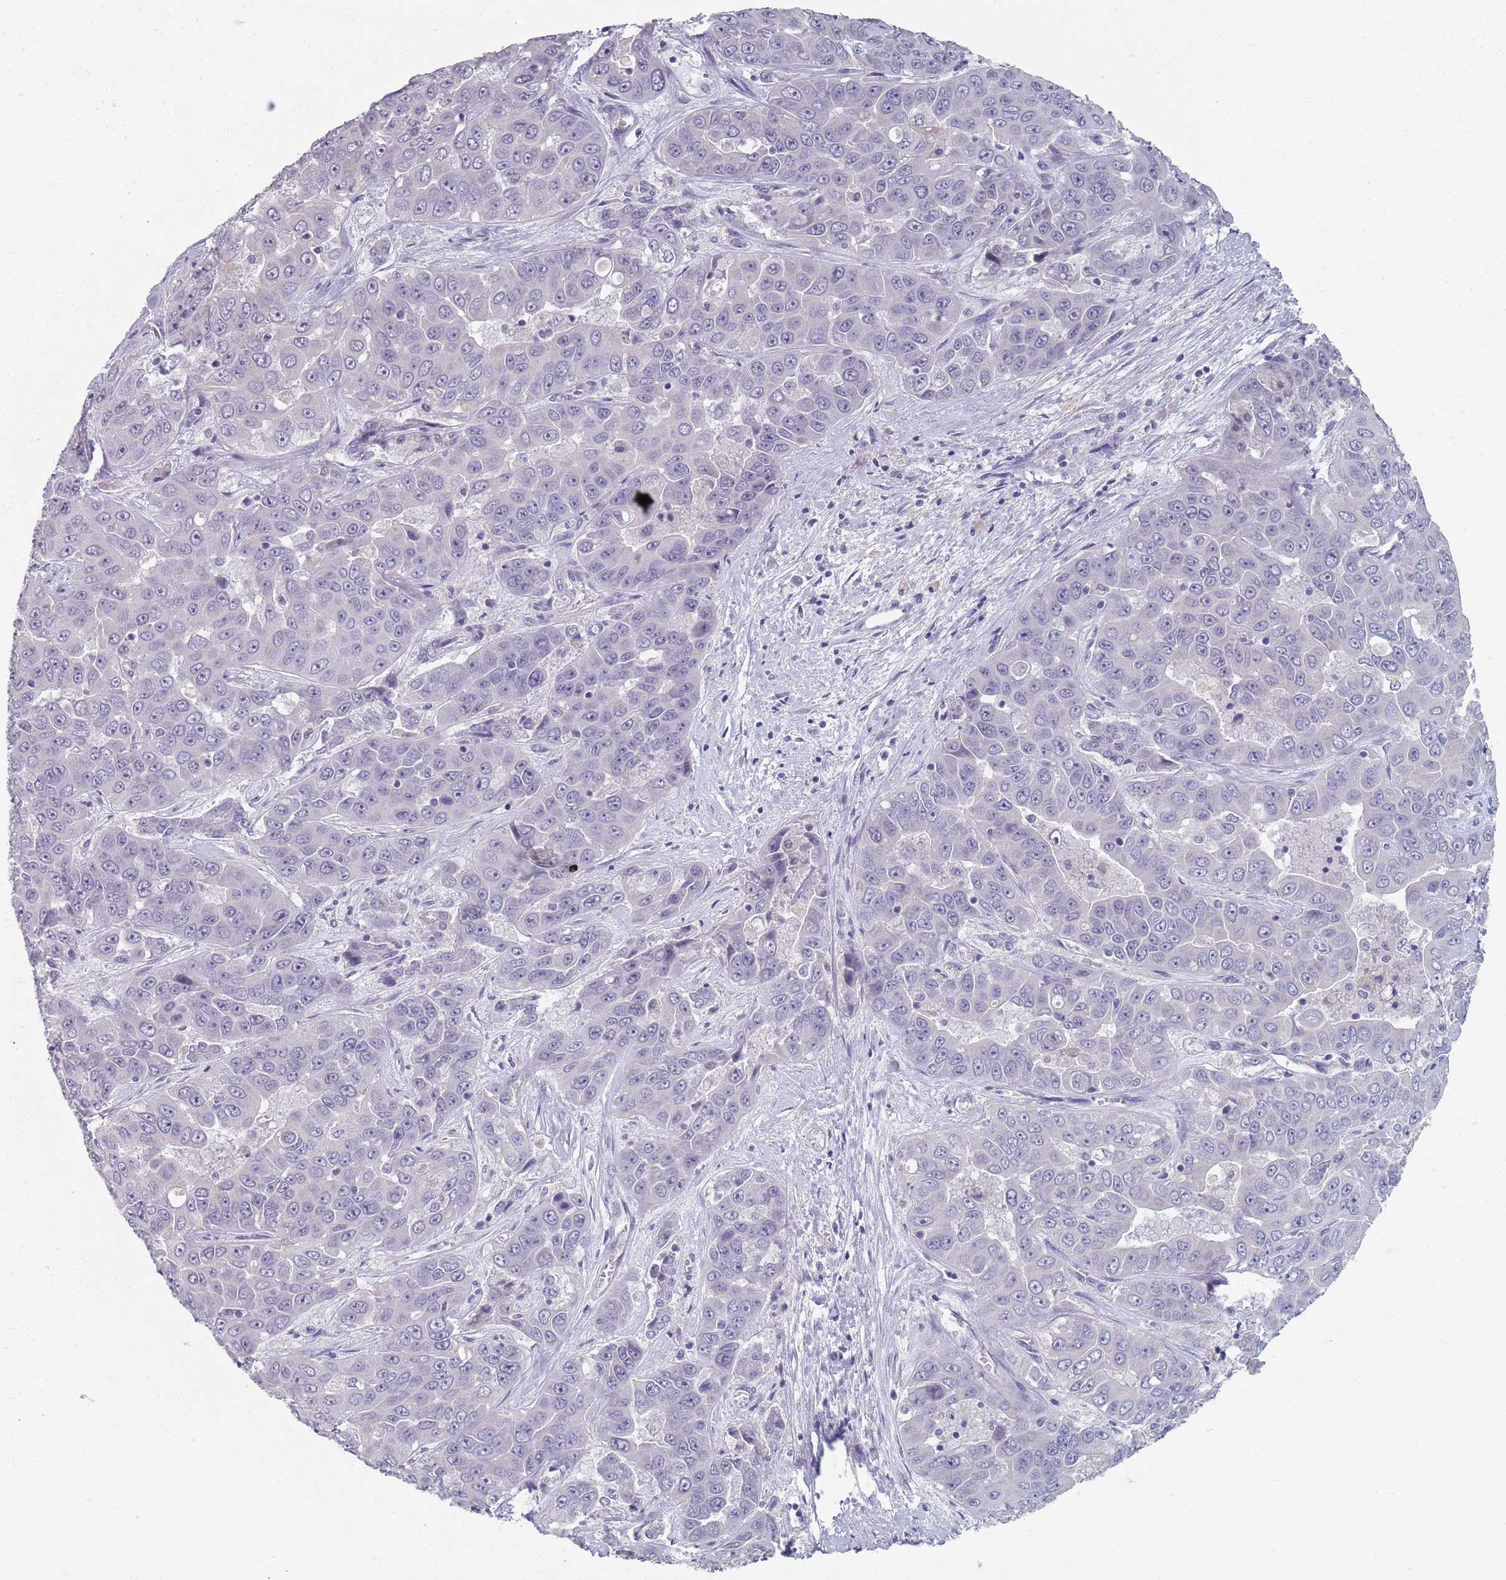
{"staining": {"intensity": "negative", "quantity": "none", "location": "none"}, "tissue": "liver cancer", "cell_type": "Tumor cells", "image_type": "cancer", "snomed": [{"axis": "morphology", "description": "Cholangiocarcinoma"}, {"axis": "topography", "description": "Liver"}], "caption": "There is no significant expression in tumor cells of liver cancer (cholangiocarcinoma).", "gene": "SAMD1", "patient": {"sex": "female", "age": 52}}